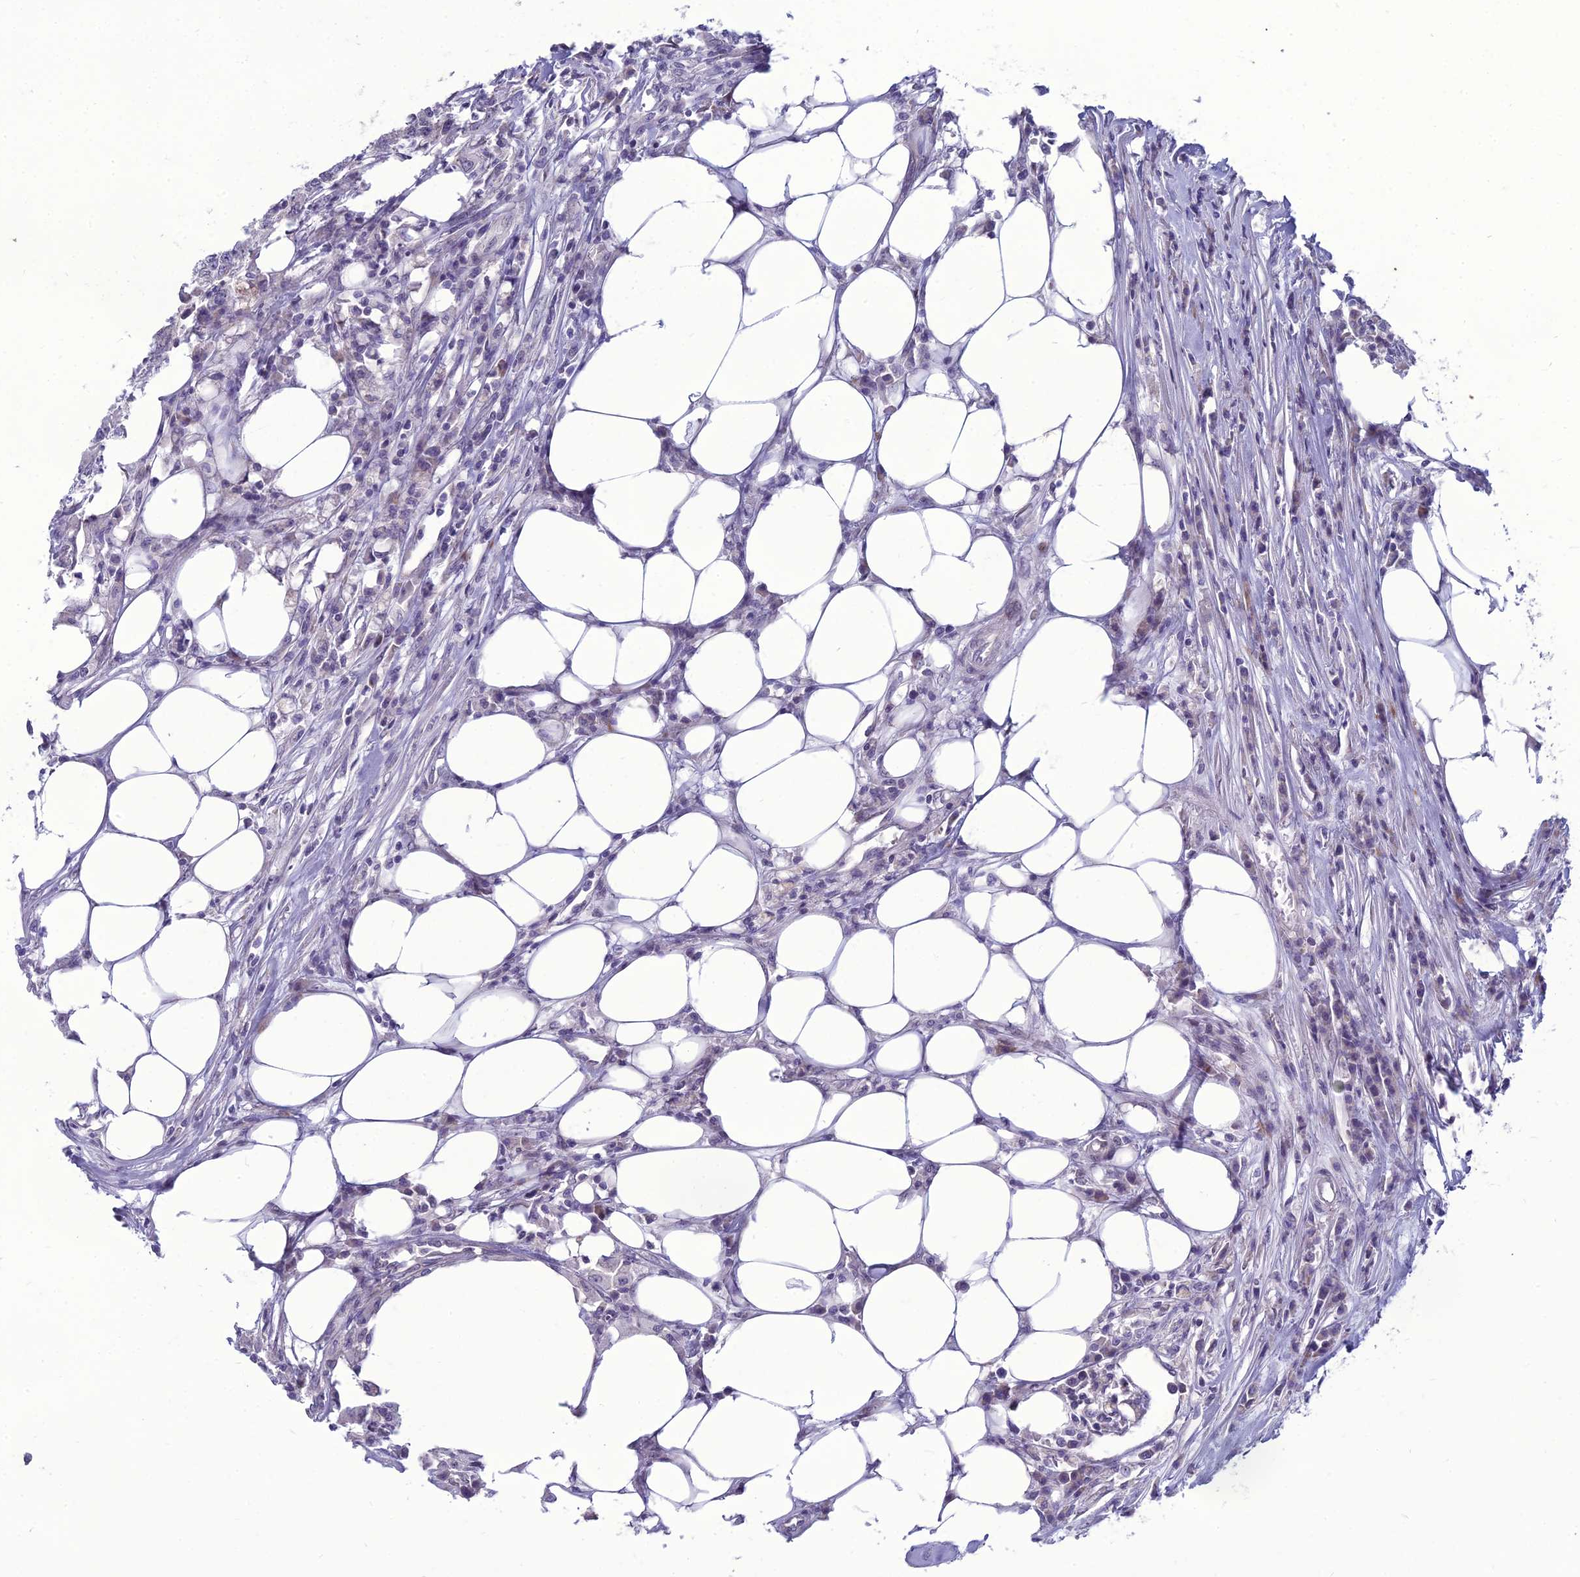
{"staining": {"intensity": "negative", "quantity": "none", "location": "none"}, "tissue": "colorectal cancer", "cell_type": "Tumor cells", "image_type": "cancer", "snomed": [{"axis": "morphology", "description": "Adenocarcinoma, NOS"}, {"axis": "topography", "description": "Colon"}], "caption": "There is no significant positivity in tumor cells of colorectal adenocarcinoma.", "gene": "DTX2", "patient": {"sex": "male", "age": 71}}